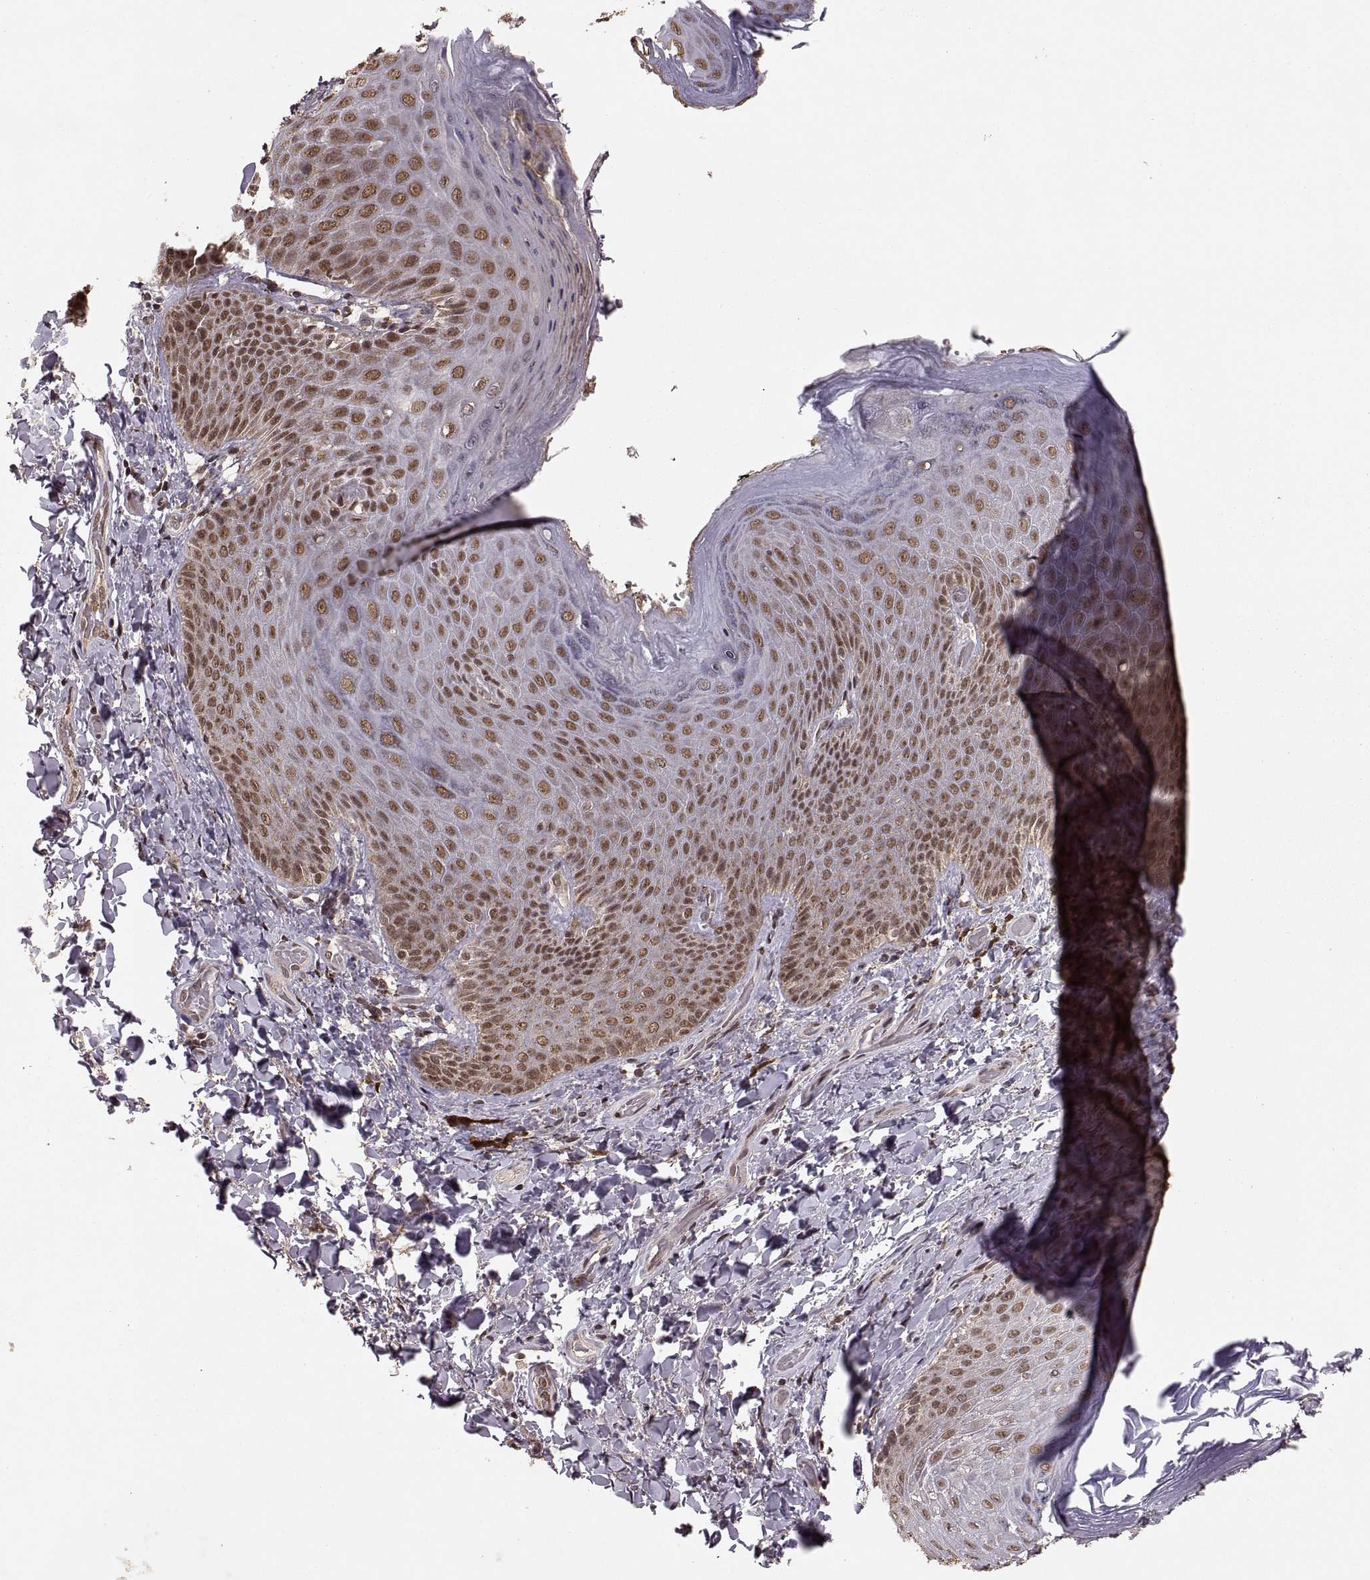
{"staining": {"intensity": "moderate", "quantity": ">75%", "location": "nuclear"}, "tissue": "skin", "cell_type": "Epidermal cells", "image_type": "normal", "snomed": [{"axis": "morphology", "description": "Normal tissue, NOS"}, {"axis": "topography", "description": "Anal"}], "caption": "High-power microscopy captured an IHC histopathology image of unremarkable skin, revealing moderate nuclear positivity in approximately >75% of epidermal cells.", "gene": "RFT1", "patient": {"sex": "male", "age": 53}}